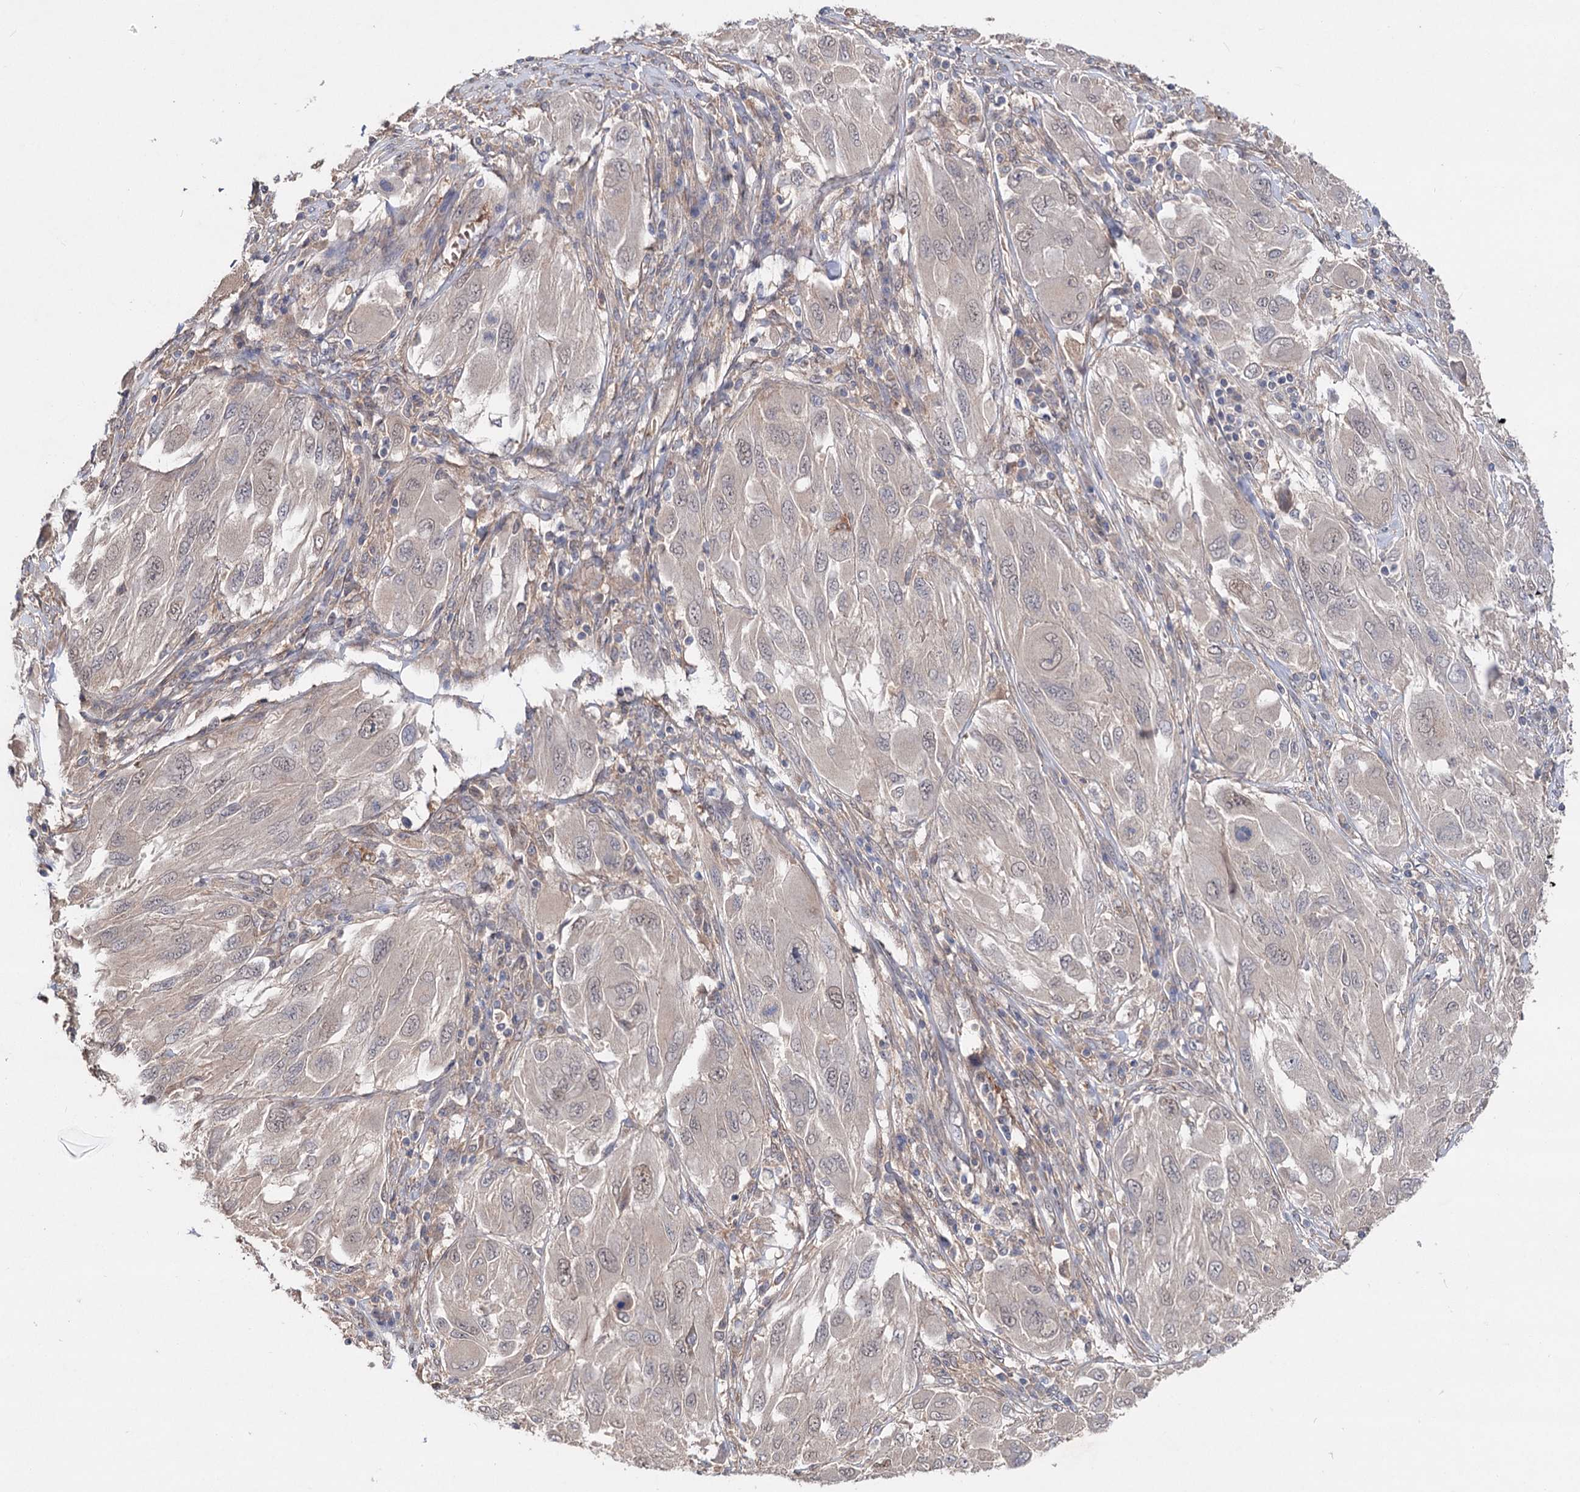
{"staining": {"intensity": "weak", "quantity": "<25%", "location": "nuclear"}, "tissue": "melanoma", "cell_type": "Tumor cells", "image_type": "cancer", "snomed": [{"axis": "morphology", "description": "Malignant melanoma, NOS"}, {"axis": "topography", "description": "Skin"}], "caption": "High power microscopy micrograph of an immunohistochemistry micrograph of malignant melanoma, revealing no significant expression in tumor cells.", "gene": "NUDCD2", "patient": {"sex": "female", "age": 91}}